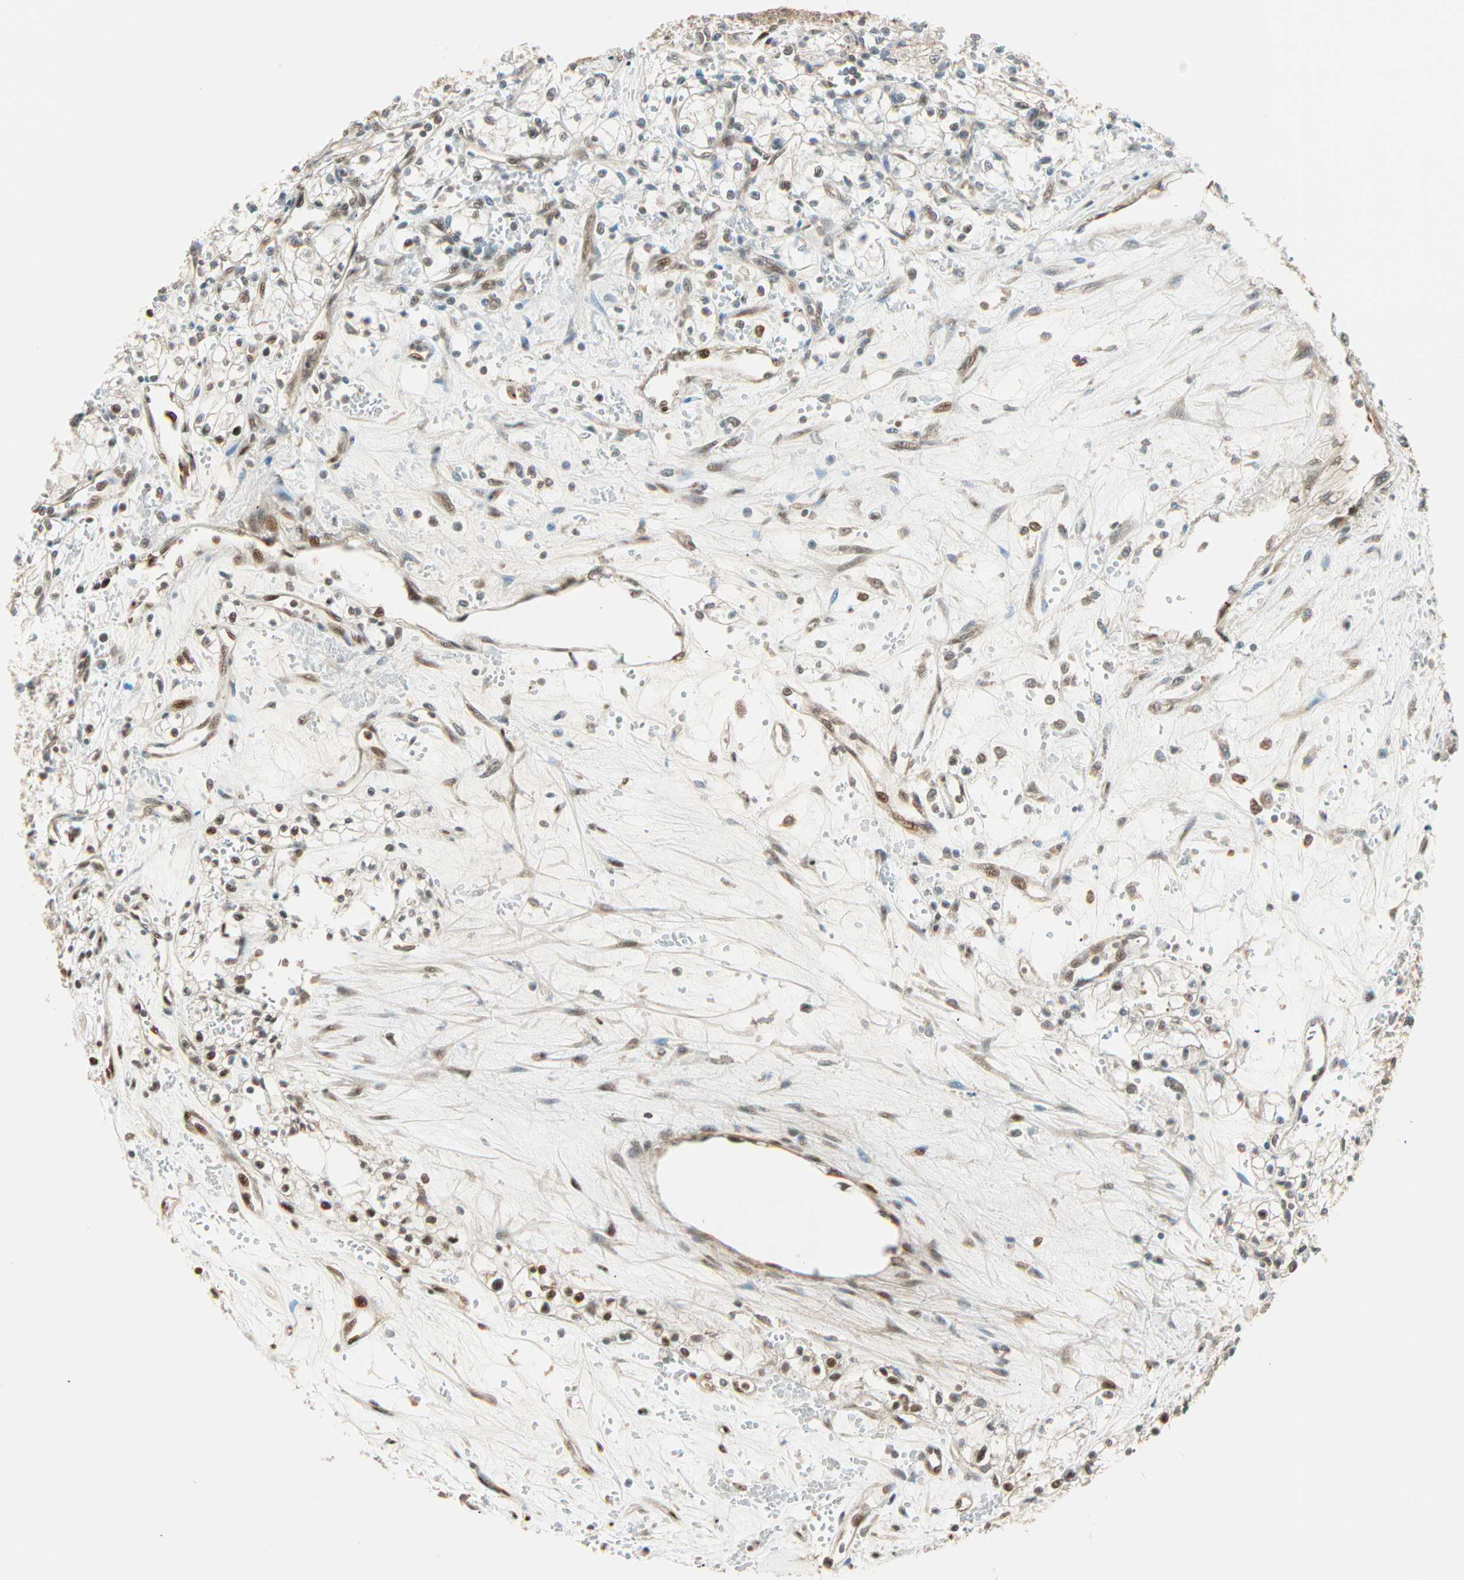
{"staining": {"intensity": "weak", "quantity": "25%-75%", "location": "cytoplasmic/membranous,nuclear"}, "tissue": "renal cancer", "cell_type": "Tumor cells", "image_type": "cancer", "snomed": [{"axis": "morphology", "description": "Normal tissue, NOS"}, {"axis": "morphology", "description": "Adenocarcinoma, NOS"}, {"axis": "topography", "description": "Kidney"}], "caption": "An immunohistochemistry photomicrograph of tumor tissue is shown. Protein staining in brown highlights weak cytoplasmic/membranous and nuclear positivity in adenocarcinoma (renal) within tumor cells.", "gene": "PNPLA6", "patient": {"sex": "male", "age": 59}}